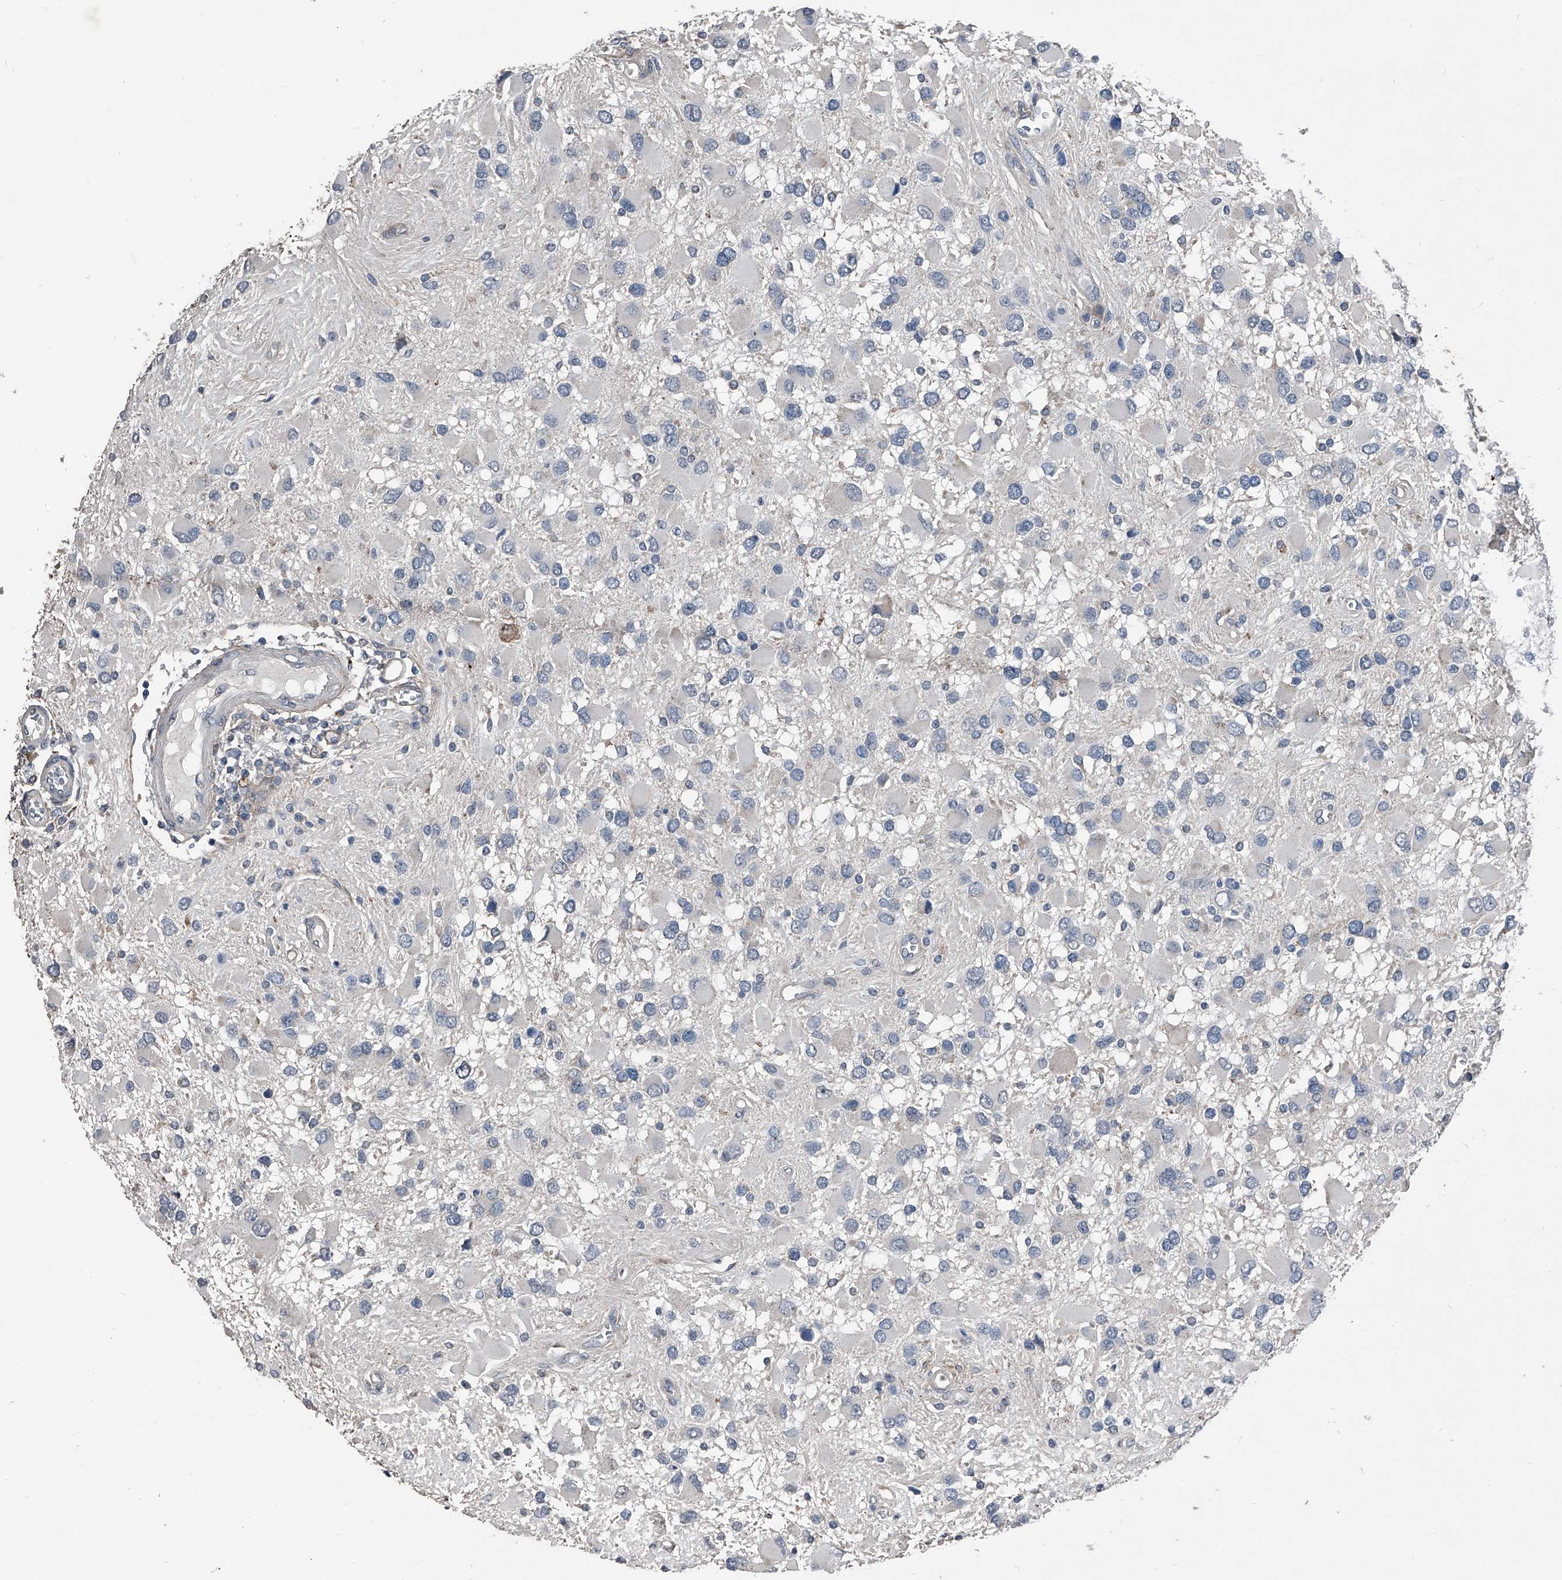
{"staining": {"intensity": "negative", "quantity": "none", "location": "none"}, "tissue": "glioma", "cell_type": "Tumor cells", "image_type": "cancer", "snomed": [{"axis": "morphology", "description": "Glioma, malignant, High grade"}, {"axis": "topography", "description": "Brain"}], "caption": "Immunohistochemistry of human glioma shows no positivity in tumor cells. The staining is performed using DAB brown chromogen with nuclei counter-stained in using hematoxylin.", "gene": "PHACTR1", "patient": {"sex": "male", "age": 53}}